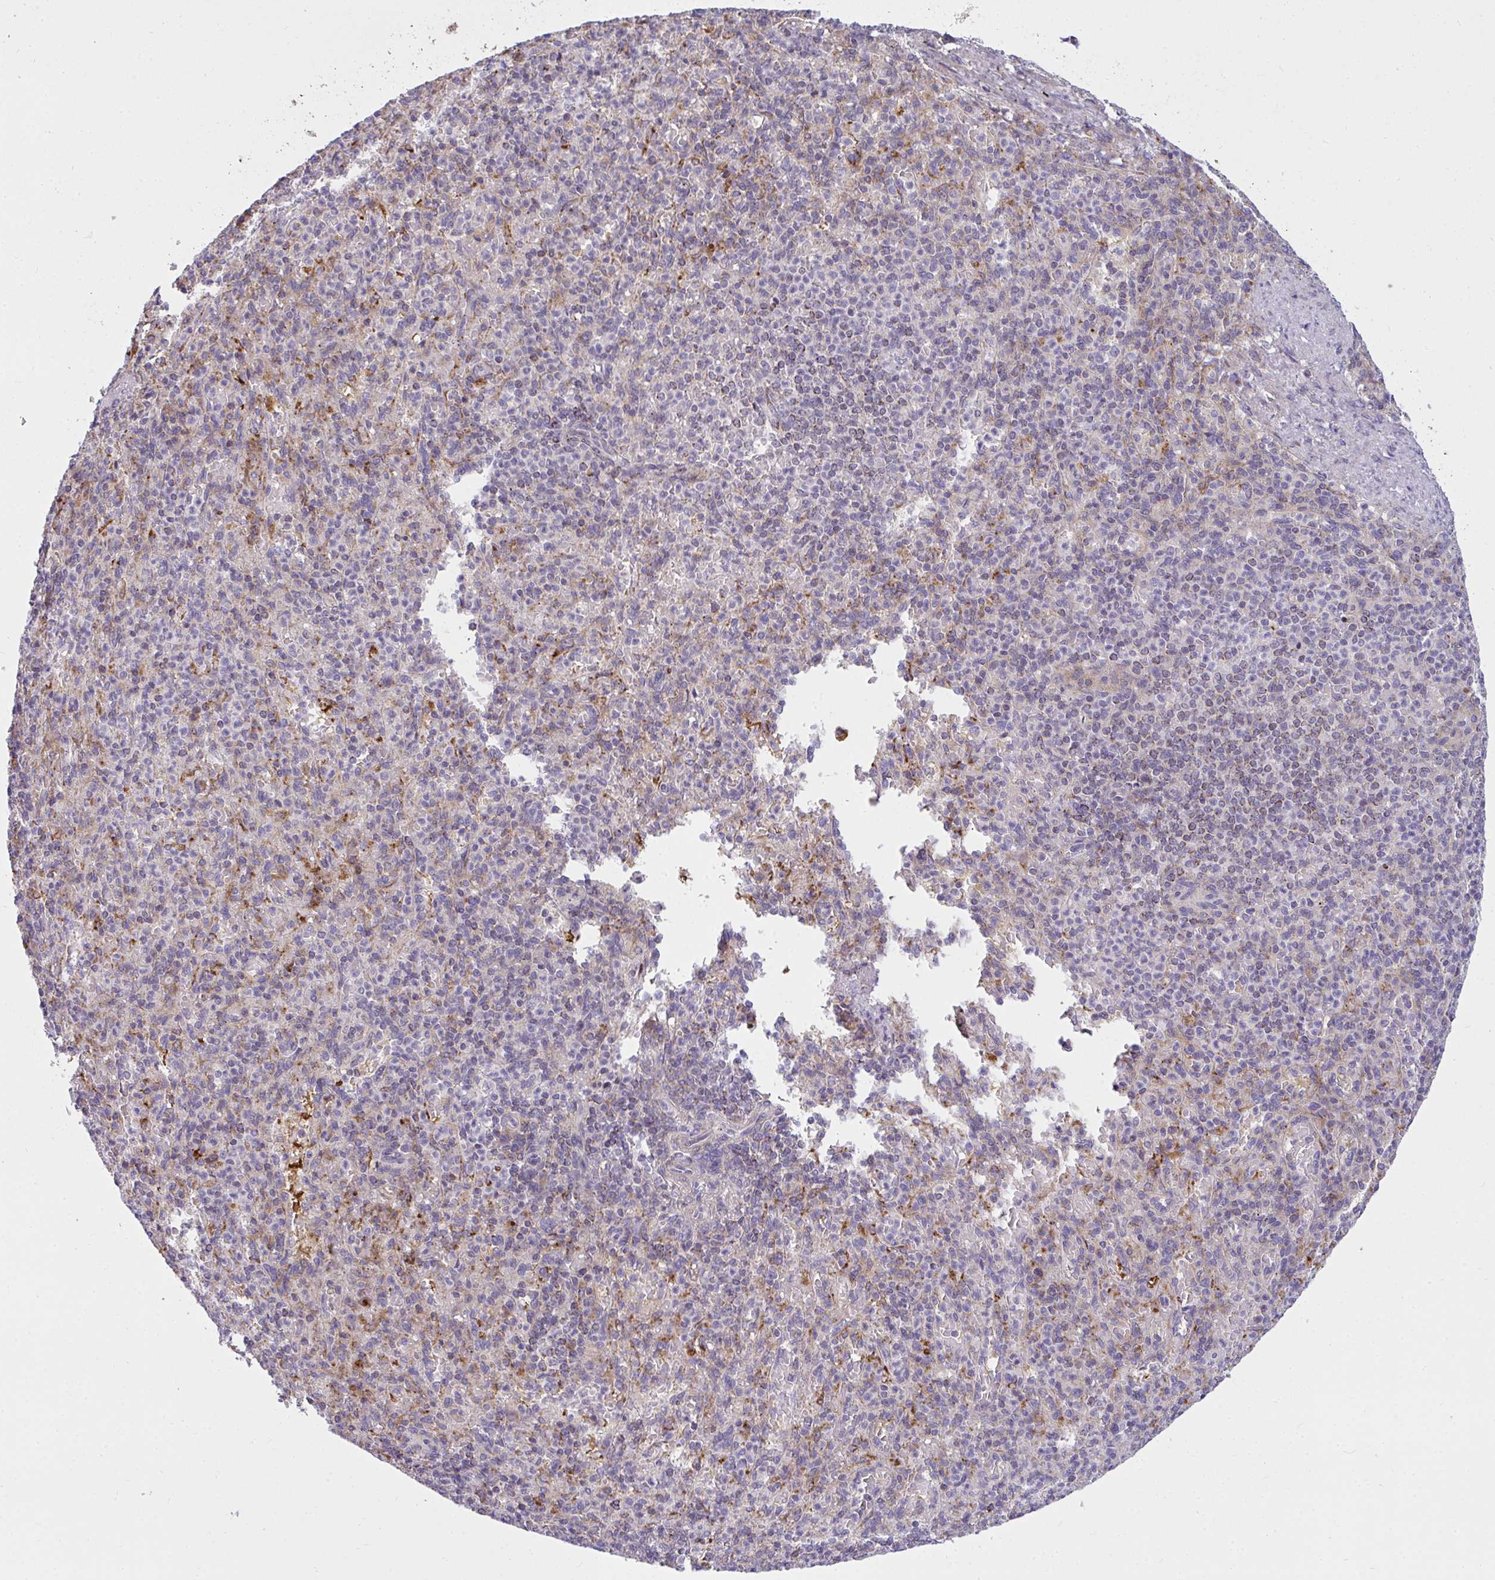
{"staining": {"intensity": "negative", "quantity": "none", "location": "none"}, "tissue": "spleen", "cell_type": "Cells in red pulp", "image_type": "normal", "snomed": [{"axis": "morphology", "description": "Normal tissue, NOS"}, {"axis": "topography", "description": "Spleen"}], "caption": "The IHC micrograph has no significant expression in cells in red pulp of spleen.", "gene": "SRRM4", "patient": {"sex": "female", "age": 74}}